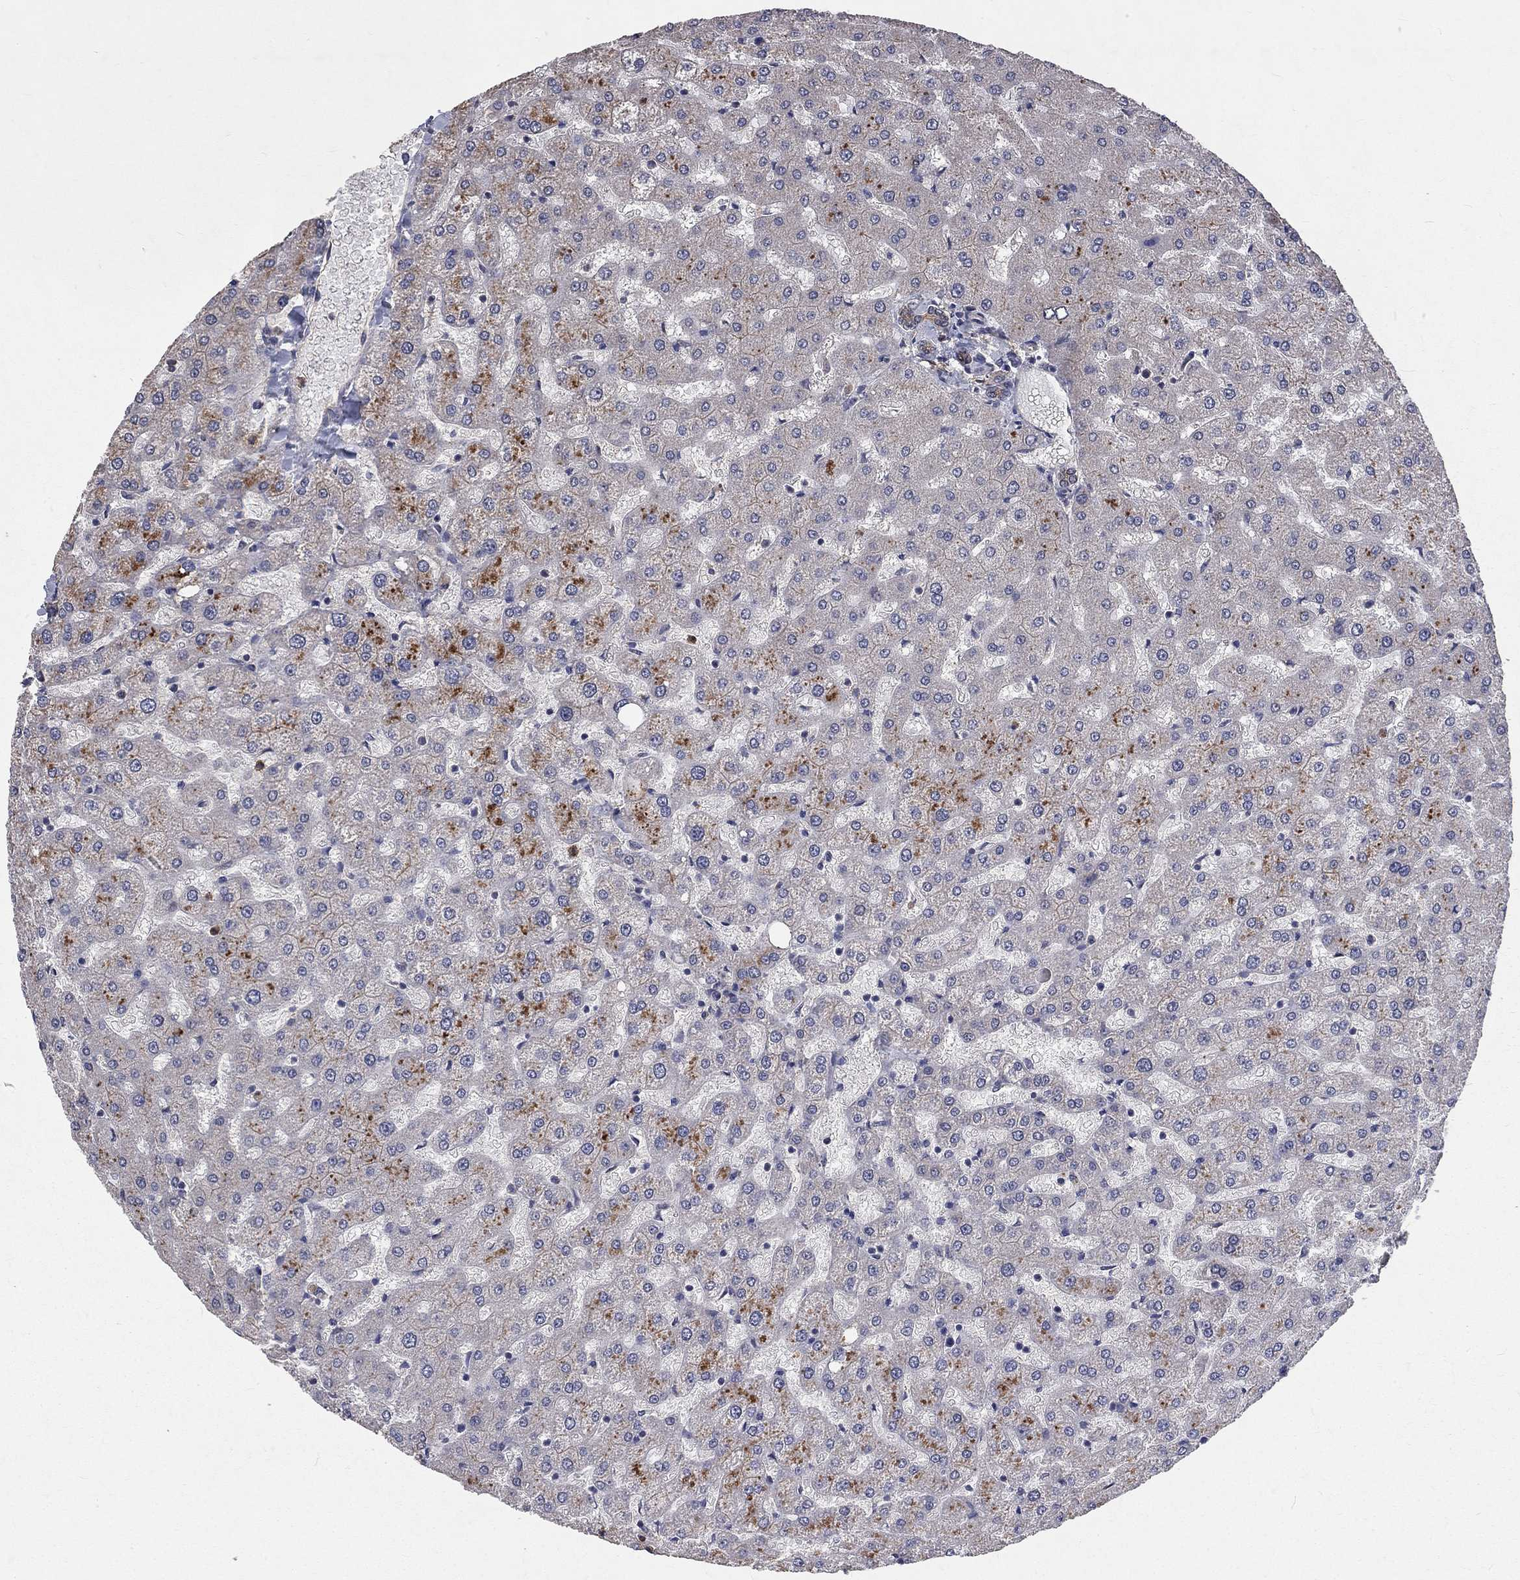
{"staining": {"intensity": "negative", "quantity": "none", "location": "none"}, "tissue": "liver", "cell_type": "Cholangiocytes", "image_type": "normal", "snomed": [{"axis": "morphology", "description": "Normal tissue, NOS"}, {"axis": "topography", "description": "Liver"}], "caption": "High power microscopy photomicrograph of an immunohistochemistry image of unremarkable liver, revealing no significant positivity in cholangiocytes.", "gene": "CHST5", "patient": {"sex": "female", "age": 50}}